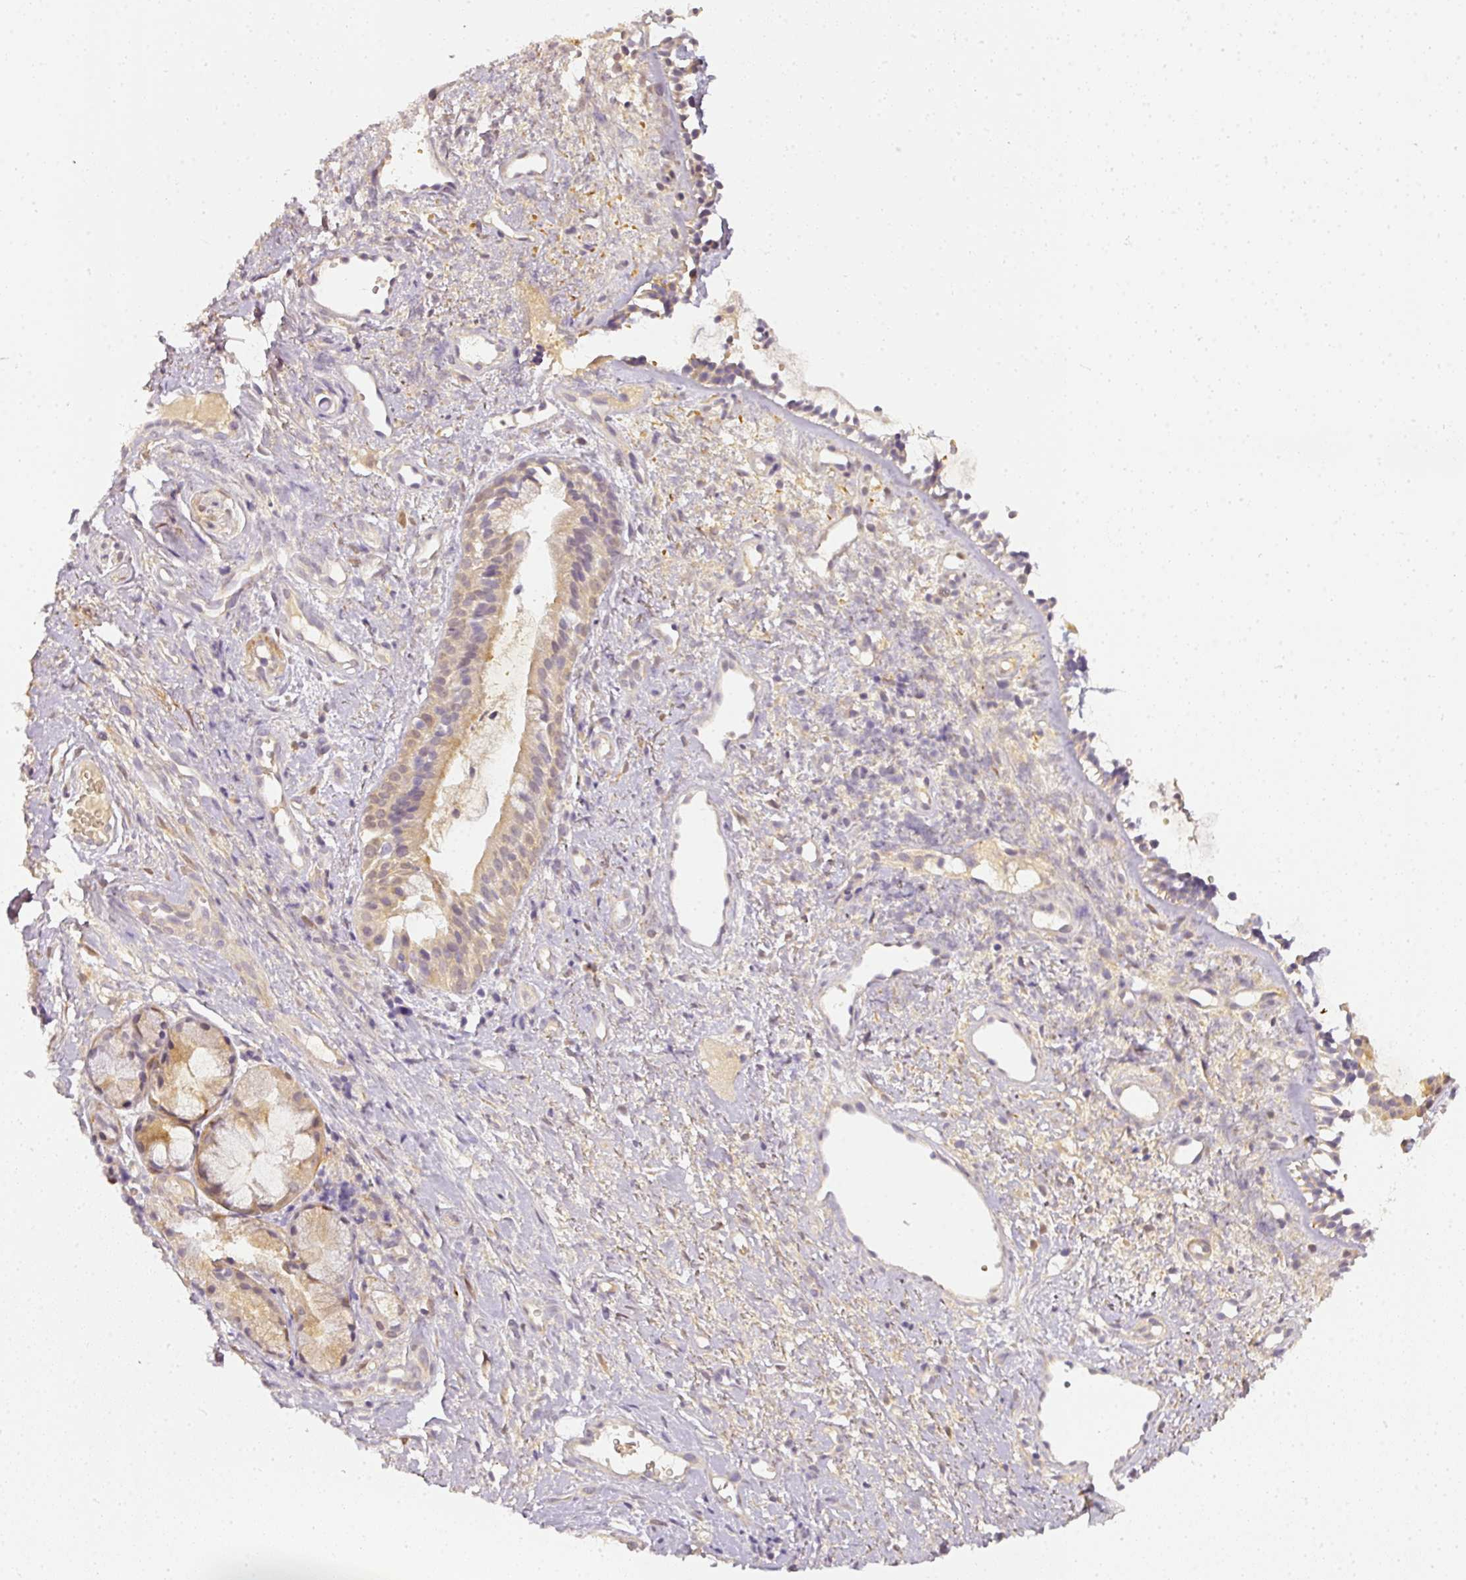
{"staining": {"intensity": "moderate", "quantity": "25%-75%", "location": "cytoplasmic/membranous"}, "tissue": "nasopharynx", "cell_type": "Respiratory epithelial cells", "image_type": "normal", "snomed": [{"axis": "morphology", "description": "Normal tissue, NOS"}, {"axis": "topography", "description": "Cartilage tissue"}, {"axis": "topography", "description": "Nasopharynx"}, {"axis": "topography", "description": "Thyroid gland"}], "caption": "Respiratory epithelial cells demonstrate medium levels of moderate cytoplasmic/membranous expression in approximately 25%-75% of cells in unremarkable nasopharynx. The protein of interest is shown in brown color, while the nuclei are stained blue.", "gene": "ADH5", "patient": {"sex": "male", "age": 63}}